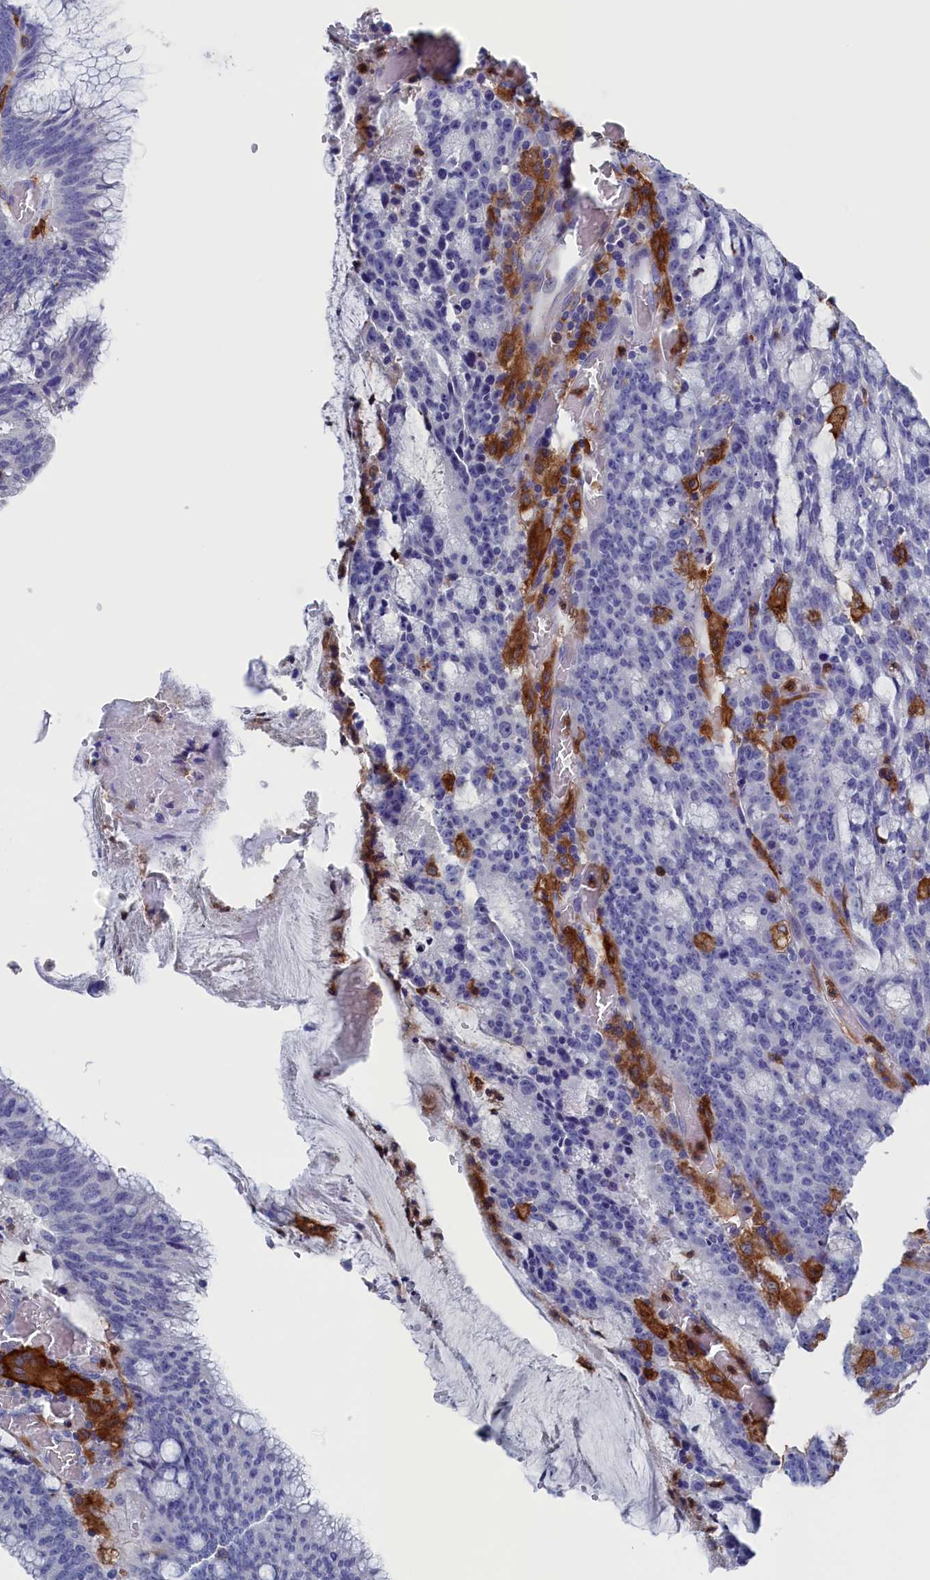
{"staining": {"intensity": "negative", "quantity": "none", "location": "none"}, "tissue": "colorectal cancer", "cell_type": "Tumor cells", "image_type": "cancer", "snomed": [{"axis": "morphology", "description": "Adenocarcinoma, NOS"}, {"axis": "topography", "description": "Rectum"}], "caption": "Human adenocarcinoma (colorectal) stained for a protein using immunohistochemistry (IHC) reveals no positivity in tumor cells.", "gene": "TYROBP", "patient": {"sex": "female", "age": 77}}